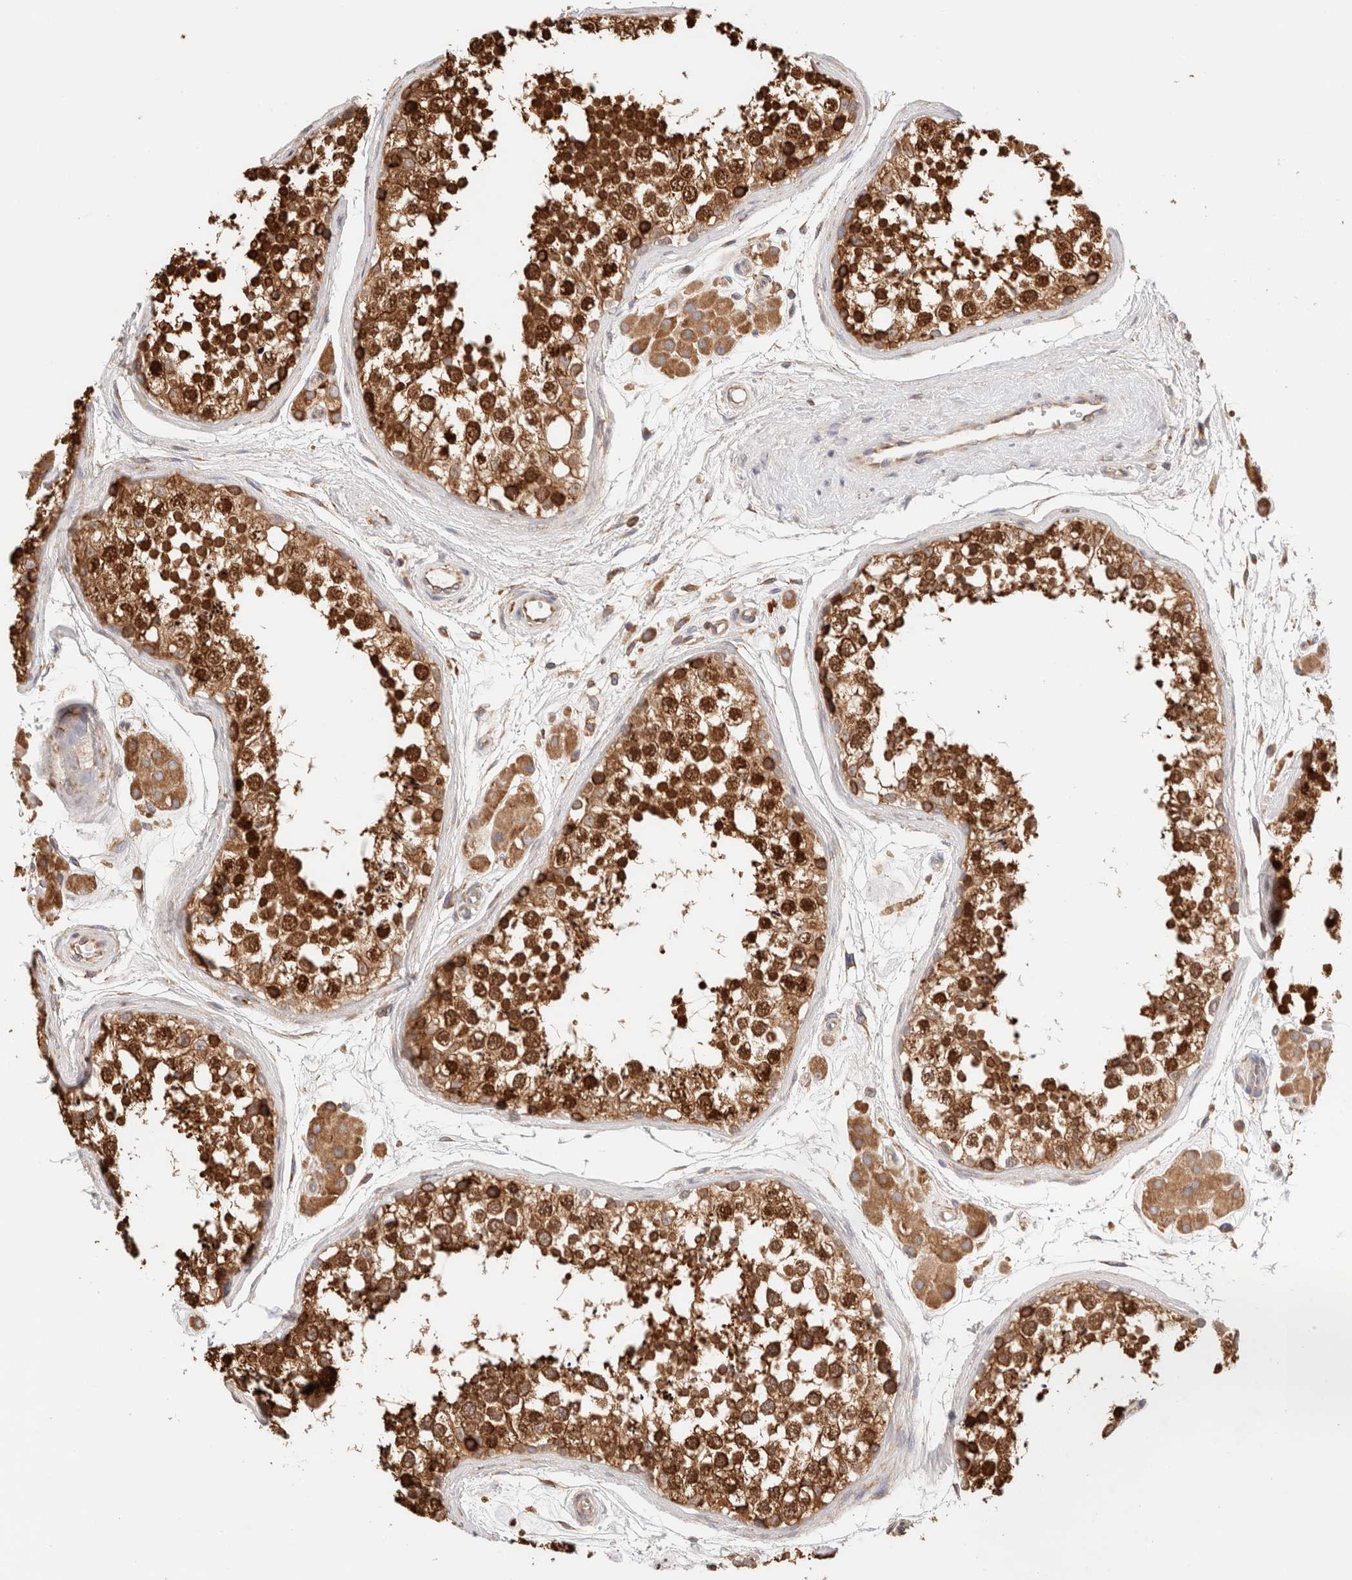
{"staining": {"intensity": "strong", "quantity": ">75%", "location": "cytoplasmic/membranous,nuclear"}, "tissue": "testis", "cell_type": "Cells in seminiferous ducts", "image_type": "normal", "snomed": [{"axis": "morphology", "description": "Normal tissue, NOS"}, {"axis": "topography", "description": "Testis"}], "caption": "Protein expression analysis of normal testis shows strong cytoplasmic/membranous,nuclear staining in about >75% of cells in seminiferous ducts. The protein of interest is stained brown, and the nuclei are stained in blue (DAB IHC with brightfield microscopy, high magnification).", "gene": "FER", "patient": {"sex": "male", "age": 56}}